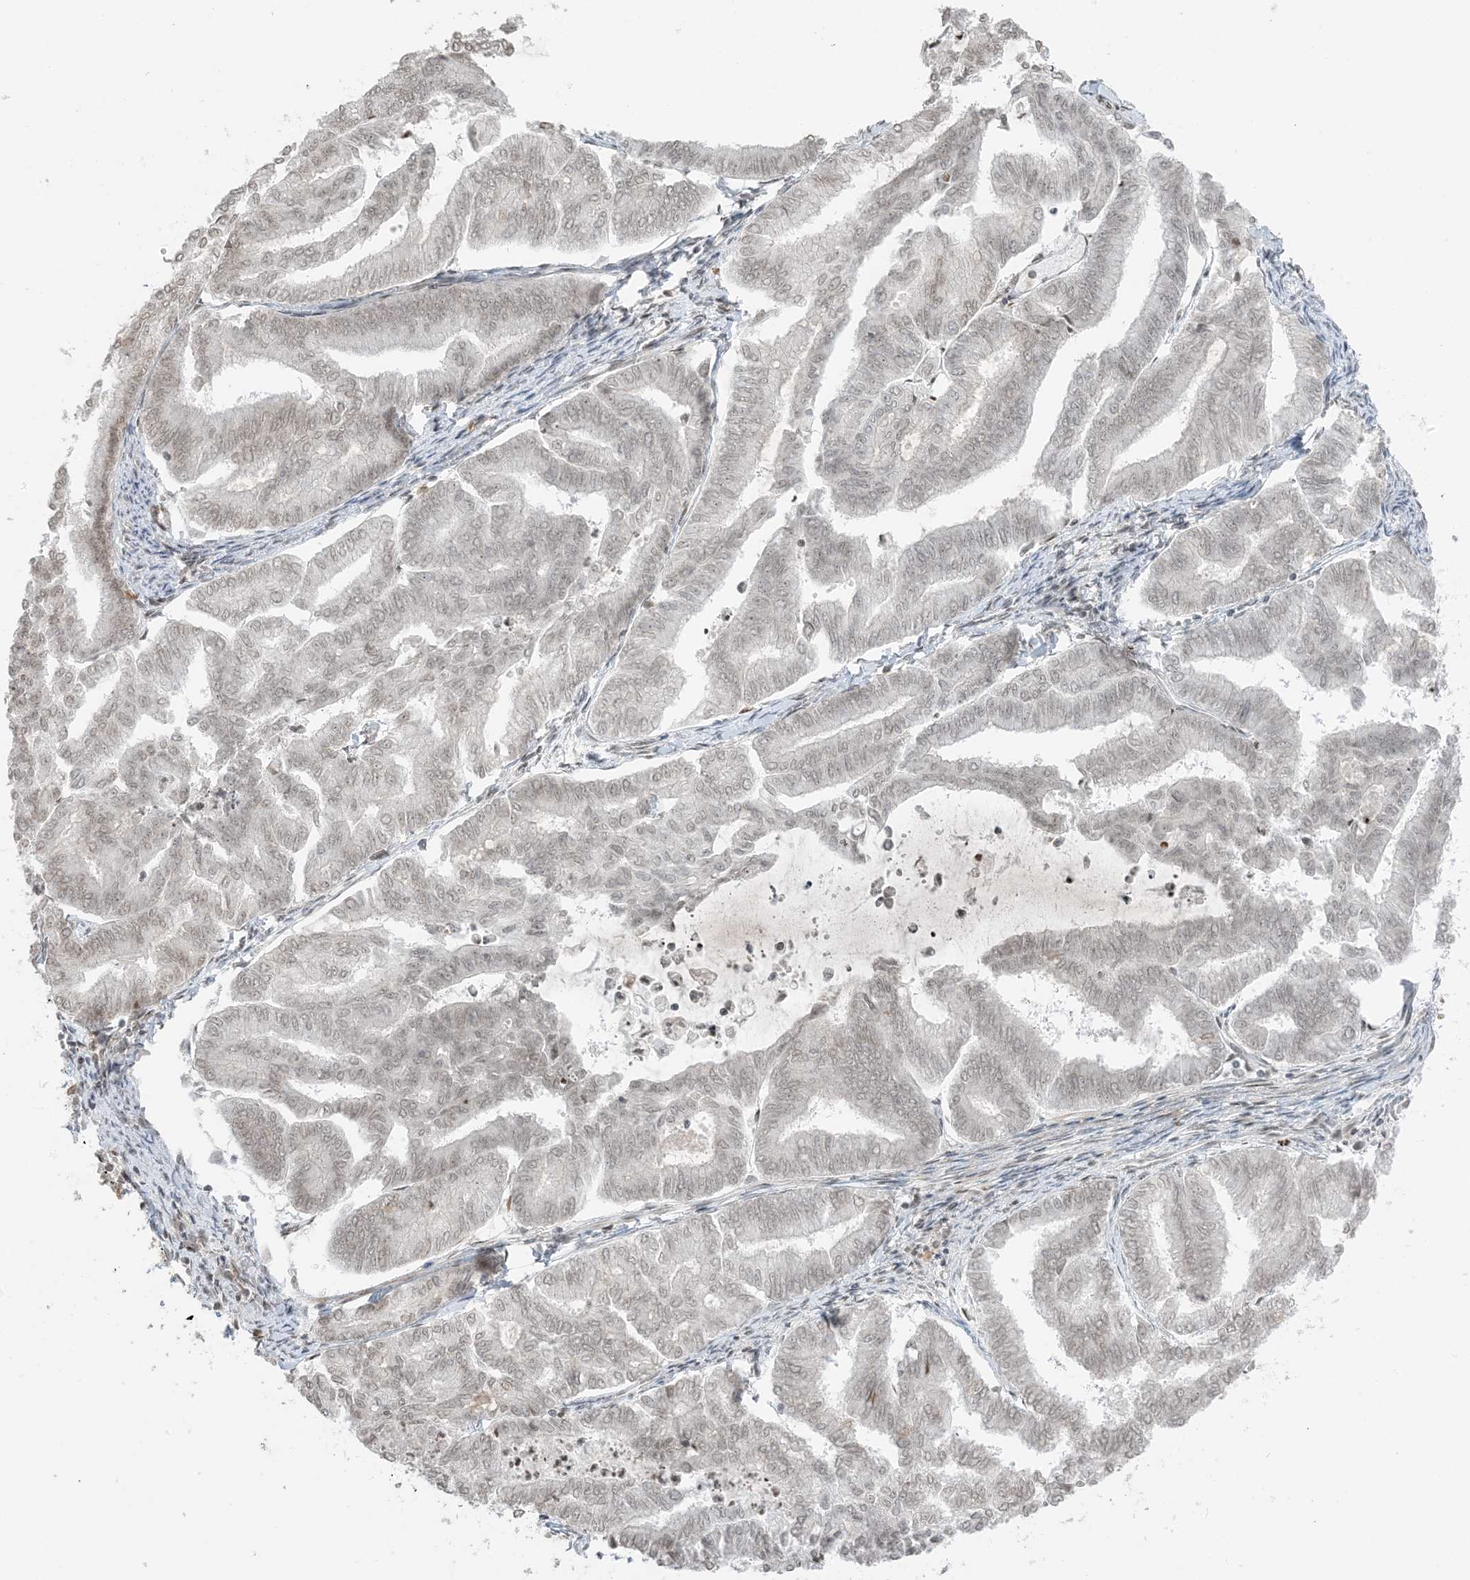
{"staining": {"intensity": "weak", "quantity": ">75%", "location": "nuclear"}, "tissue": "endometrial cancer", "cell_type": "Tumor cells", "image_type": "cancer", "snomed": [{"axis": "morphology", "description": "Adenocarcinoma, NOS"}, {"axis": "topography", "description": "Endometrium"}], "caption": "Endometrial cancer (adenocarcinoma) stained with a protein marker demonstrates weak staining in tumor cells.", "gene": "METAP1D", "patient": {"sex": "female", "age": 79}}